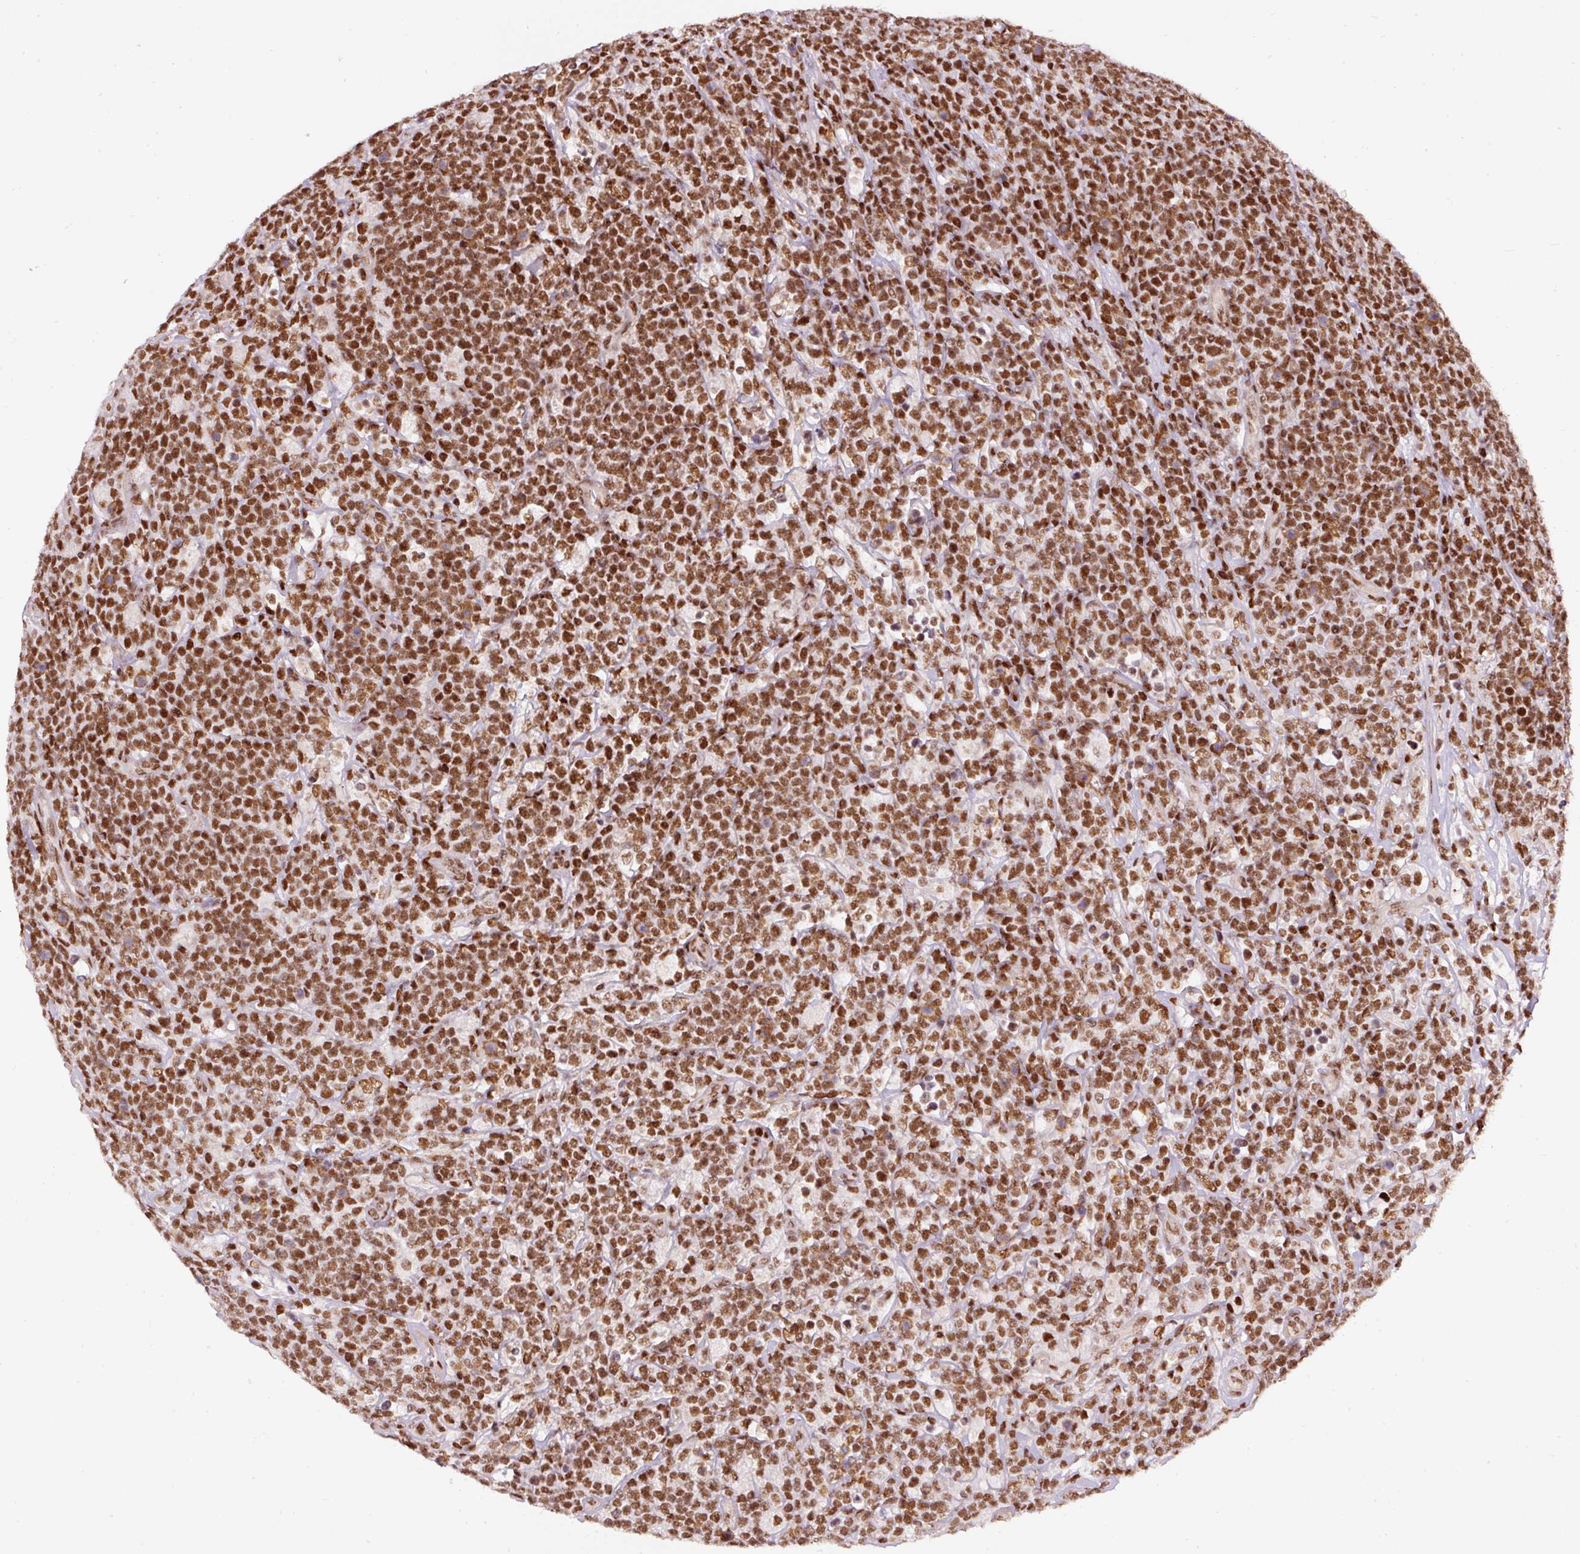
{"staining": {"intensity": "strong", "quantity": ">75%", "location": "nuclear"}, "tissue": "lymphoma", "cell_type": "Tumor cells", "image_type": "cancer", "snomed": [{"axis": "morphology", "description": "Malignant lymphoma, non-Hodgkin's type, High grade"}, {"axis": "topography", "description": "Small intestine"}], "caption": "High-grade malignant lymphoma, non-Hodgkin's type stained with a protein marker shows strong staining in tumor cells.", "gene": "HNRNPC", "patient": {"sex": "male", "age": 8}}